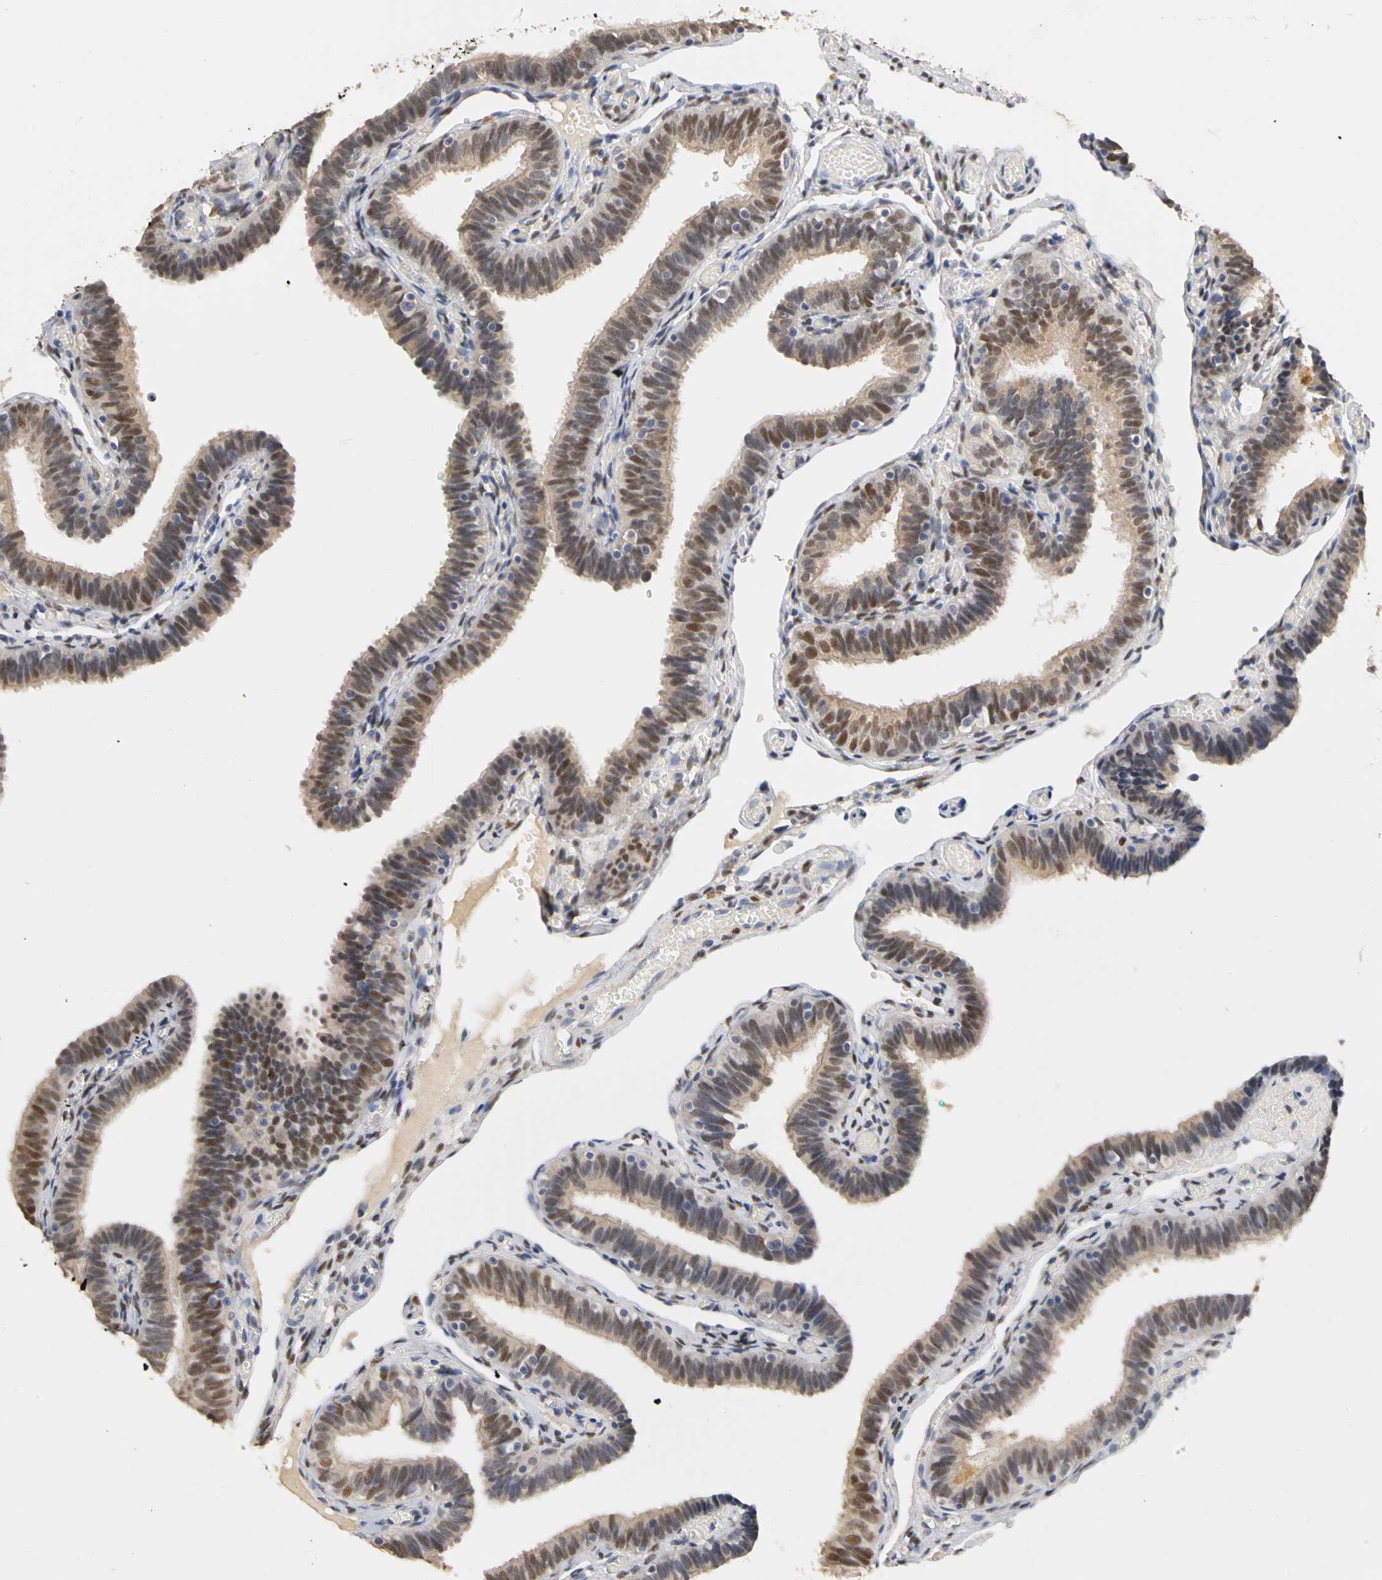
{"staining": {"intensity": "weak", "quantity": "25%-75%", "location": "nuclear"}, "tissue": "fallopian tube", "cell_type": "Glandular cells", "image_type": "normal", "snomed": [{"axis": "morphology", "description": "Normal tissue, NOS"}, {"axis": "topography", "description": "Fallopian tube"}], "caption": "Fallopian tube stained with IHC exhibits weak nuclear positivity in approximately 25%-75% of glandular cells.", "gene": "PGR", "patient": {"sex": "female", "age": 46}}